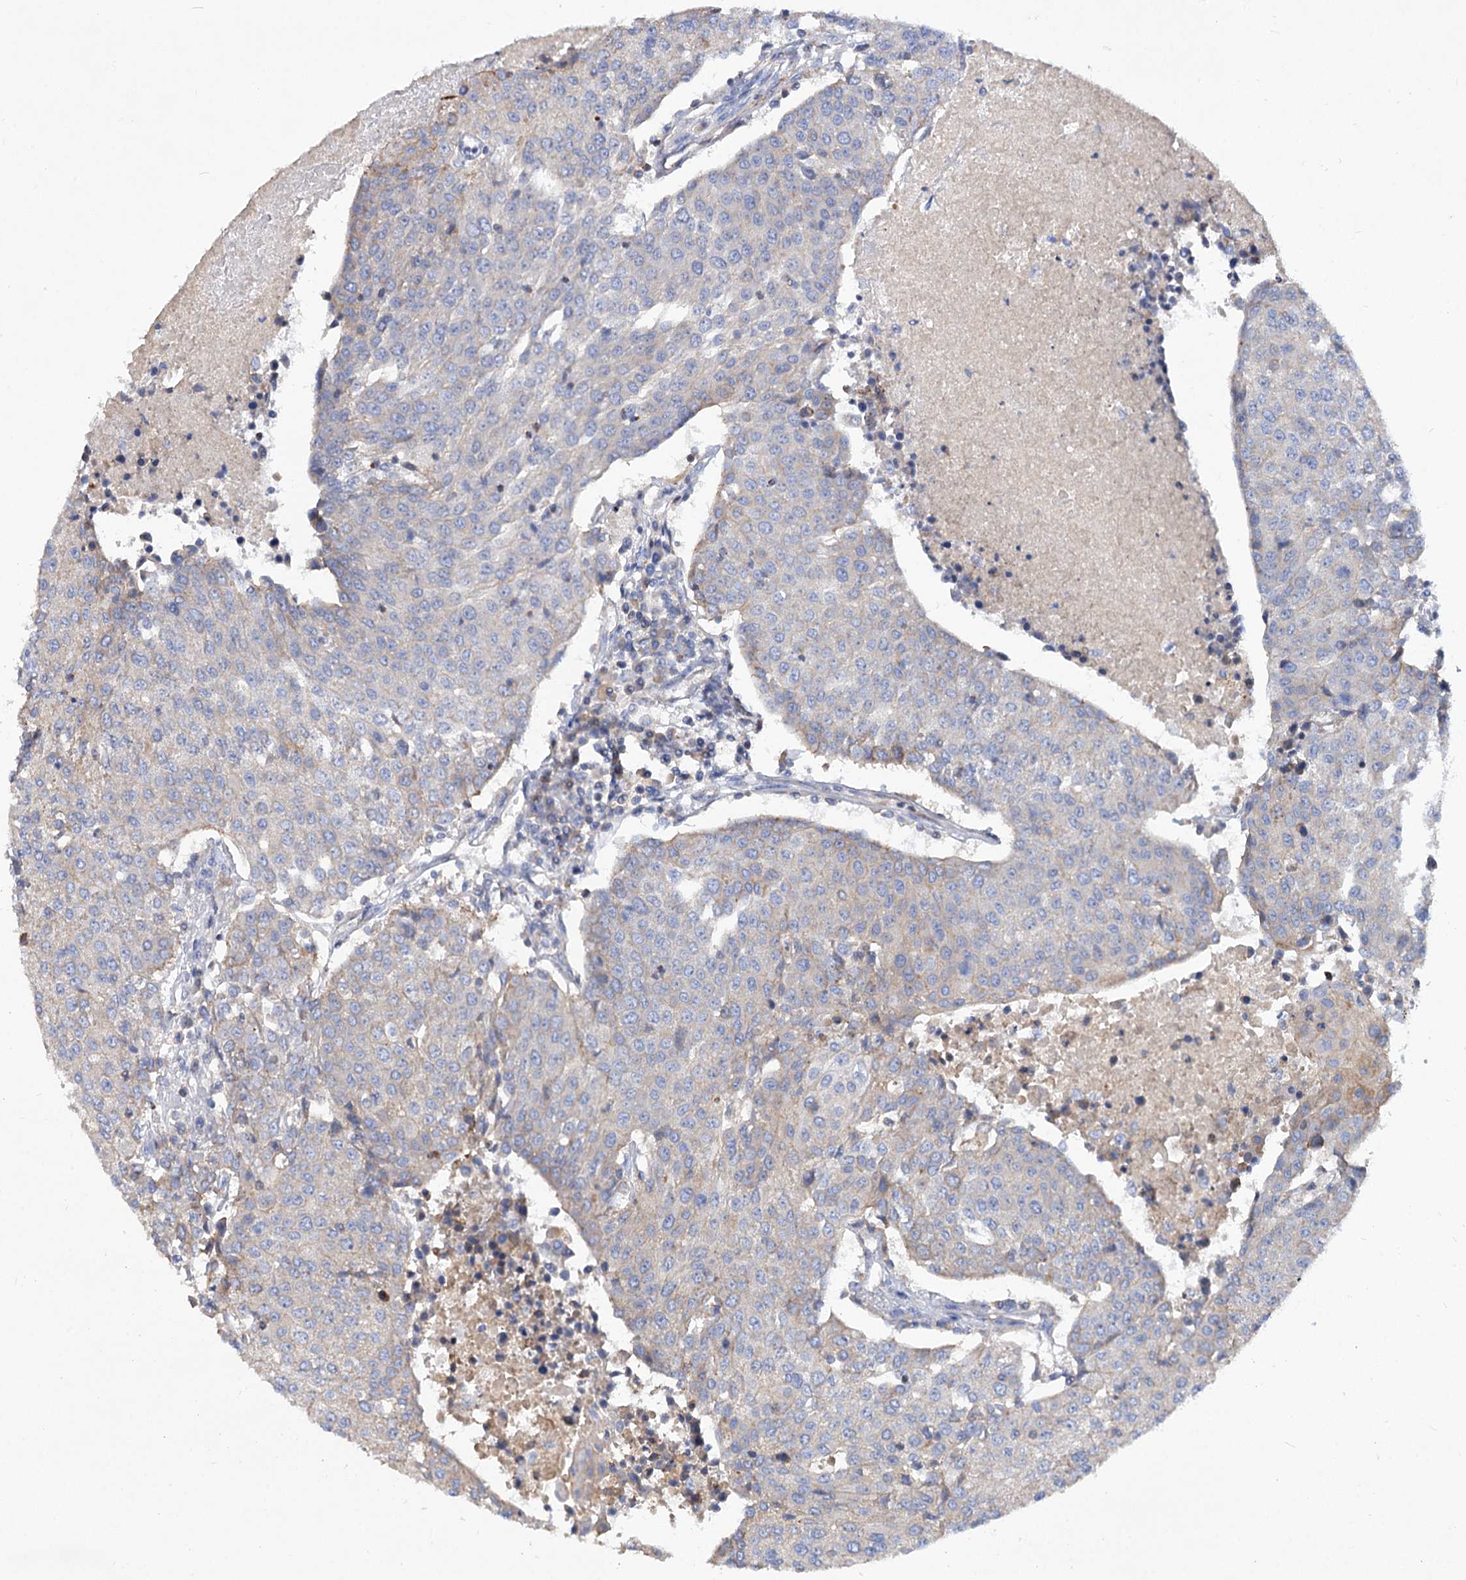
{"staining": {"intensity": "negative", "quantity": "none", "location": "none"}, "tissue": "urothelial cancer", "cell_type": "Tumor cells", "image_type": "cancer", "snomed": [{"axis": "morphology", "description": "Urothelial carcinoma, High grade"}, {"axis": "topography", "description": "Urinary bladder"}], "caption": "A photomicrograph of urothelial cancer stained for a protein displays no brown staining in tumor cells.", "gene": "NUDCD2", "patient": {"sex": "female", "age": 85}}